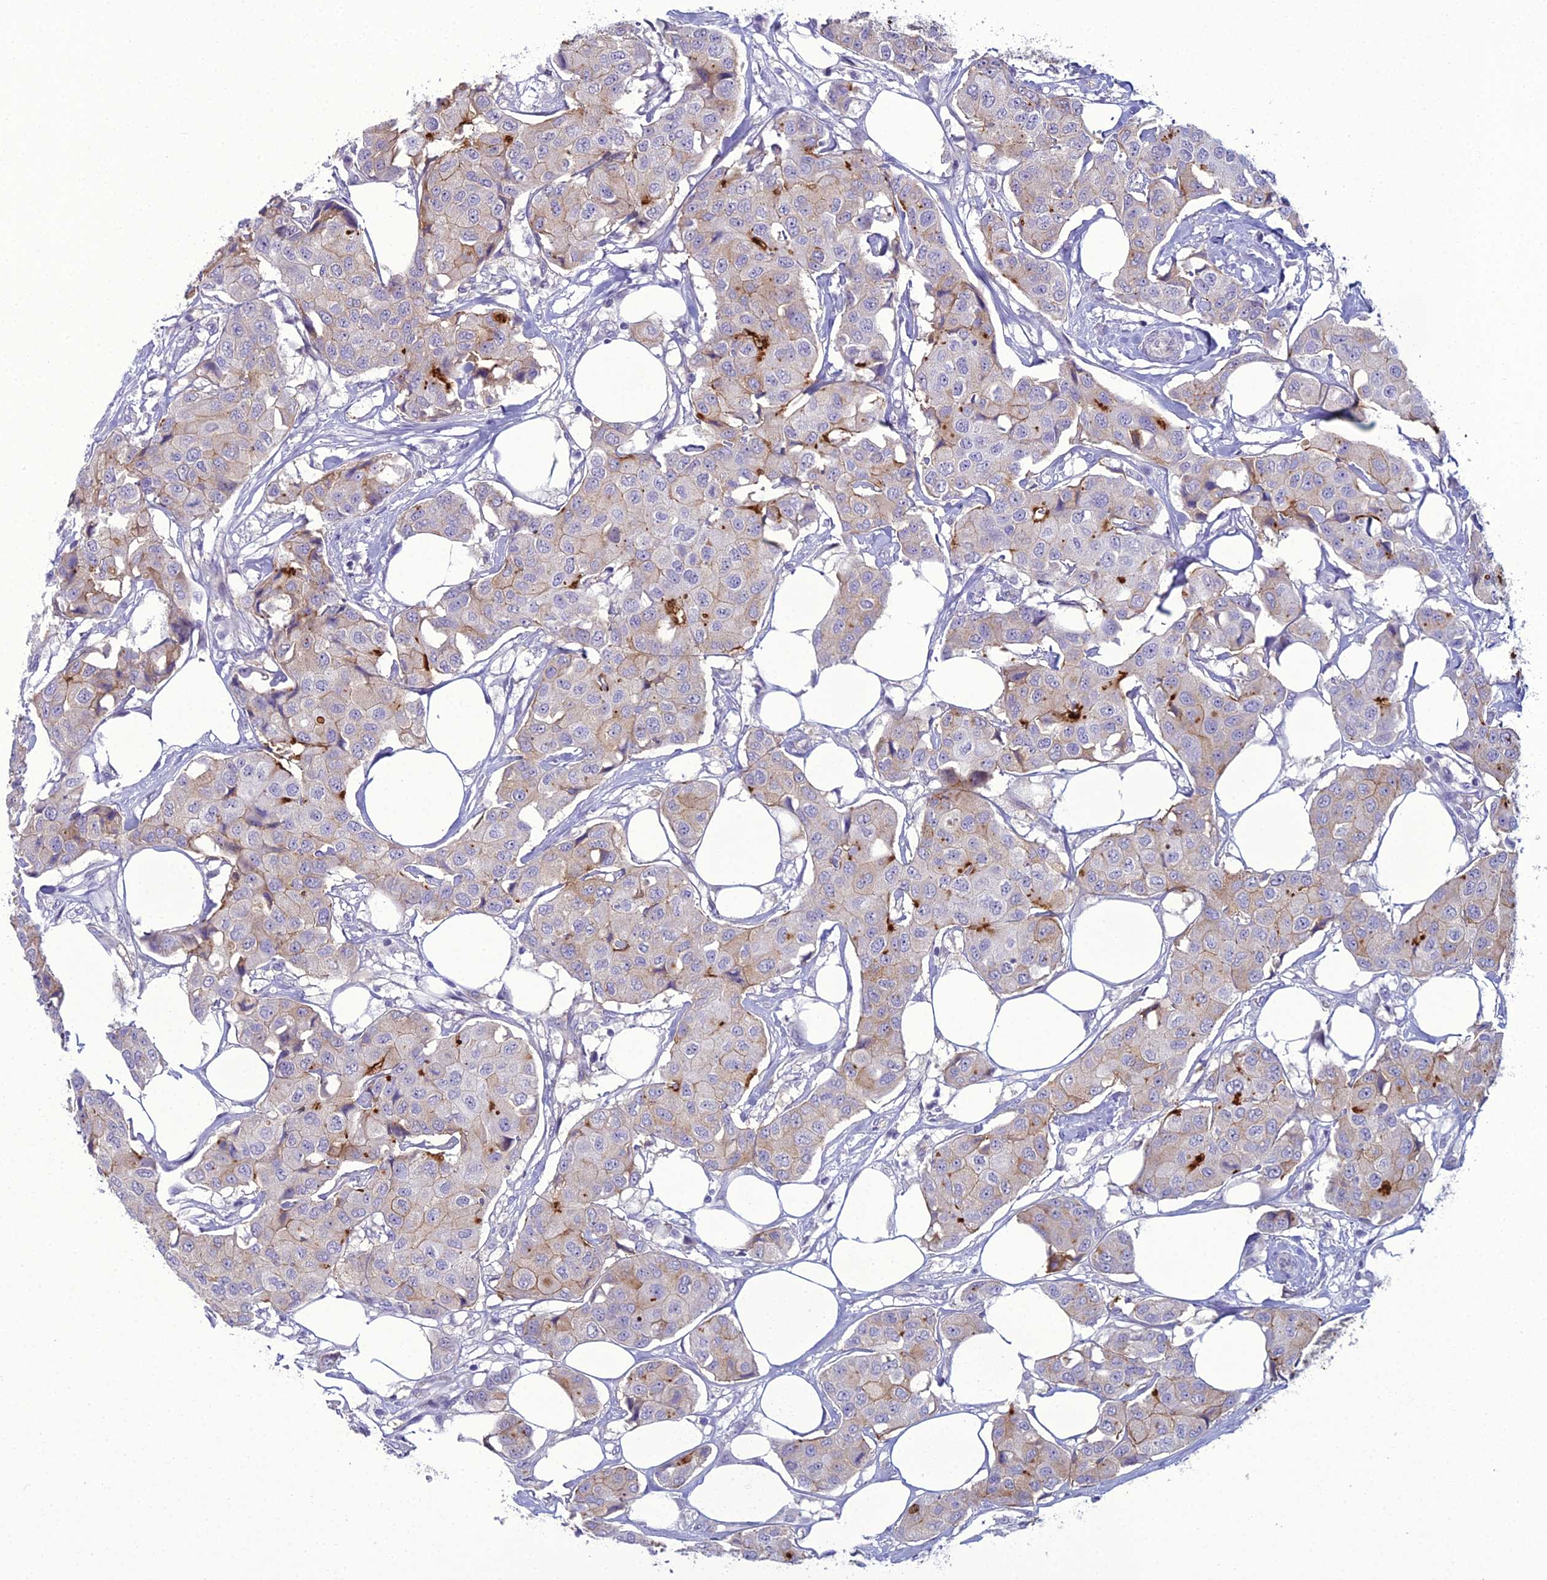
{"staining": {"intensity": "weak", "quantity": "<25%", "location": "cytoplasmic/membranous"}, "tissue": "breast cancer", "cell_type": "Tumor cells", "image_type": "cancer", "snomed": [{"axis": "morphology", "description": "Duct carcinoma"}, {"axis": "topography", "description": "Breast"}], "caption": "The histopathology image shows no staining of tumor cells in breast intraductal carcinoma.", "gene": "ACE", "patient": {"sex": "female", "age": 80}}